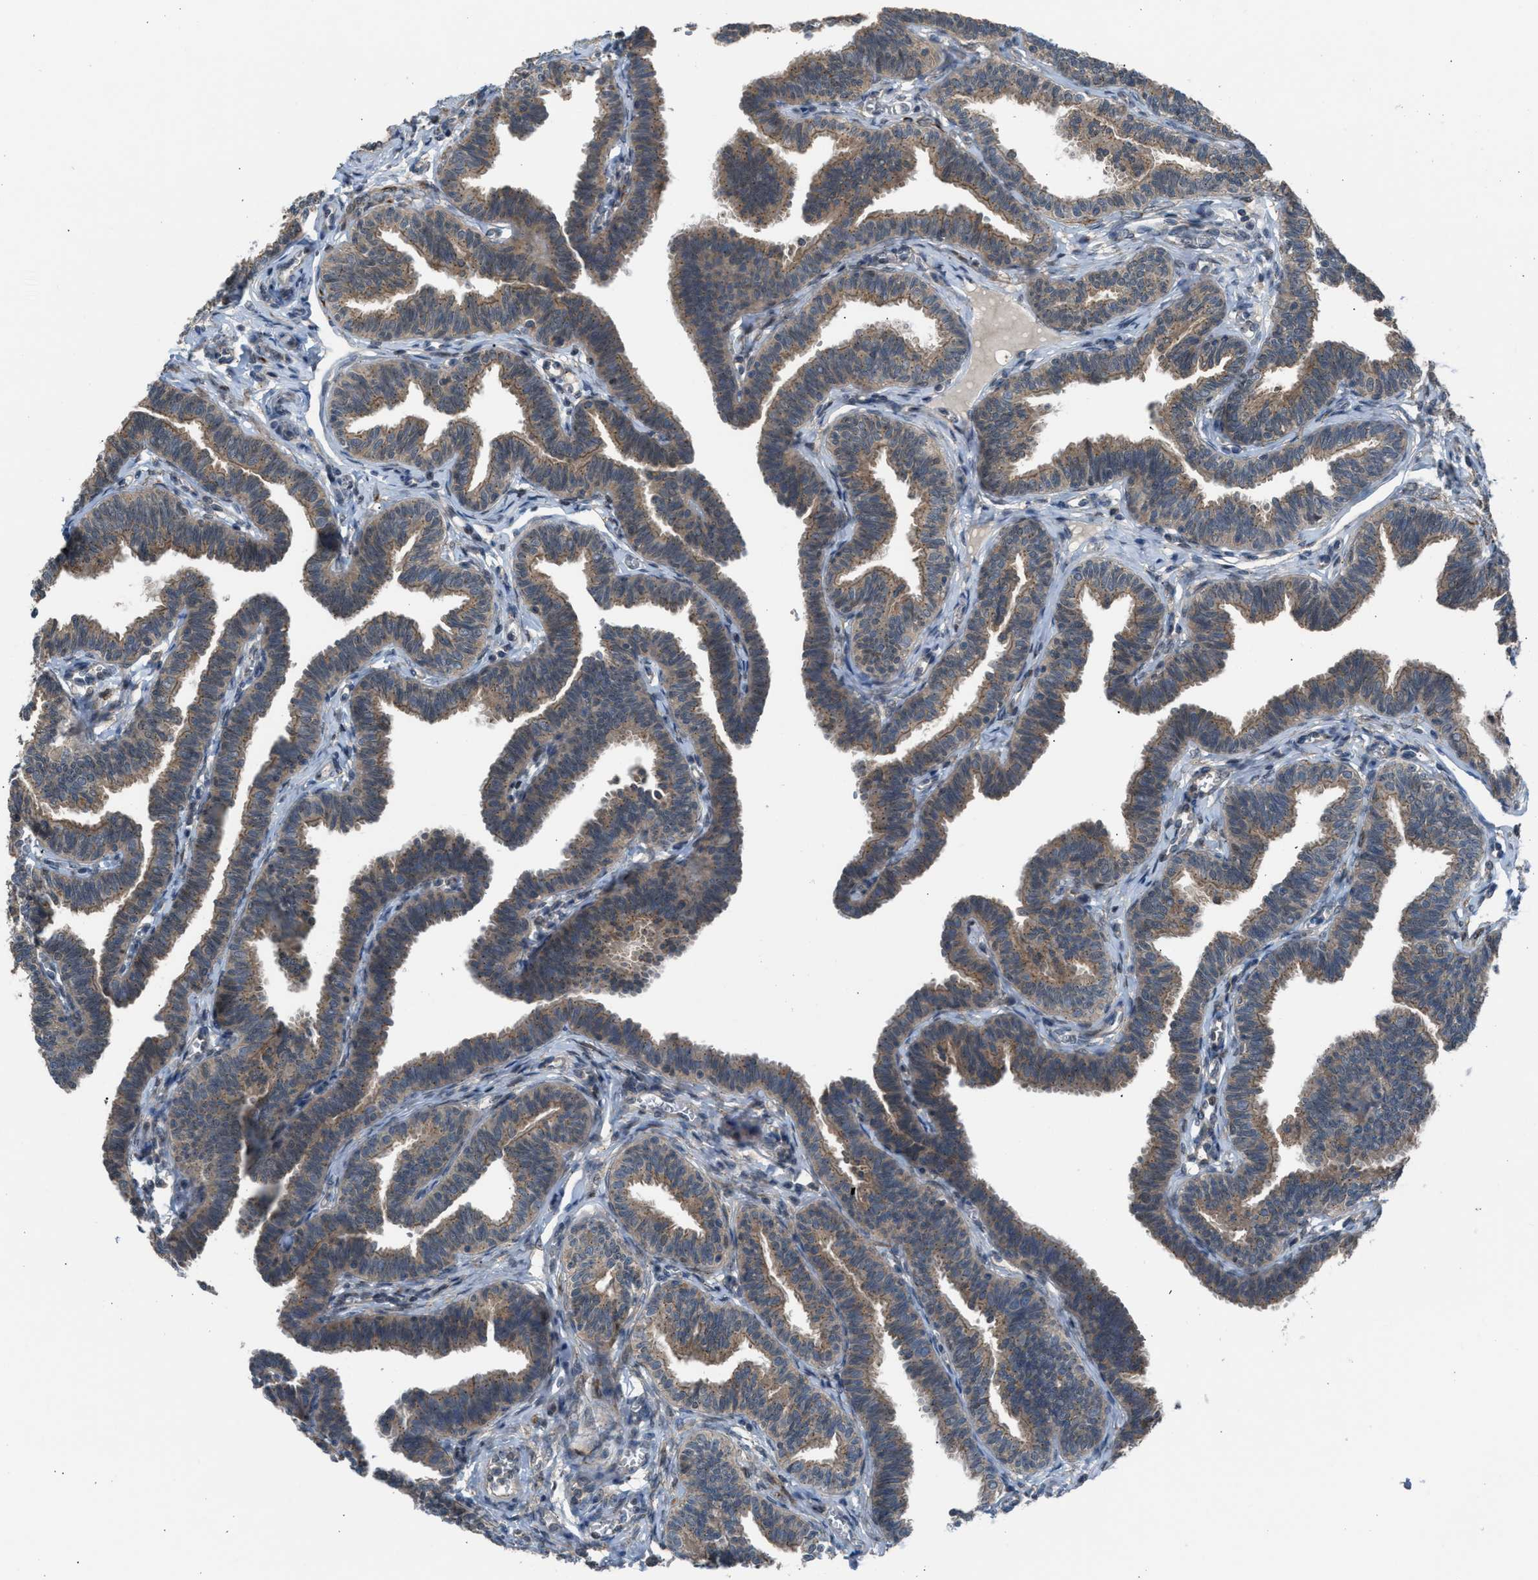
{"staining": {"intensity": "weak", "quantity": ">75%", "location": "cytoplasmic/membranous"}, "tissue": "fallopian tube", "cell_type": "Glandular cells", "image_type": "normal", "snomed": [{"axis": "morphology", "description": "Normal tissue, NOS"}, {"axis": "topography", "description": "Fallopian tube"}, {"axis": "topography", "description": "Ovary"}], "caption": "An image of human fallopian tube stained for a protein displays weak cytoplasmic/membranous brown staining in glandular cells.", "gene": "CRTC1", "patient": {"sex": "female", "age": 23}}